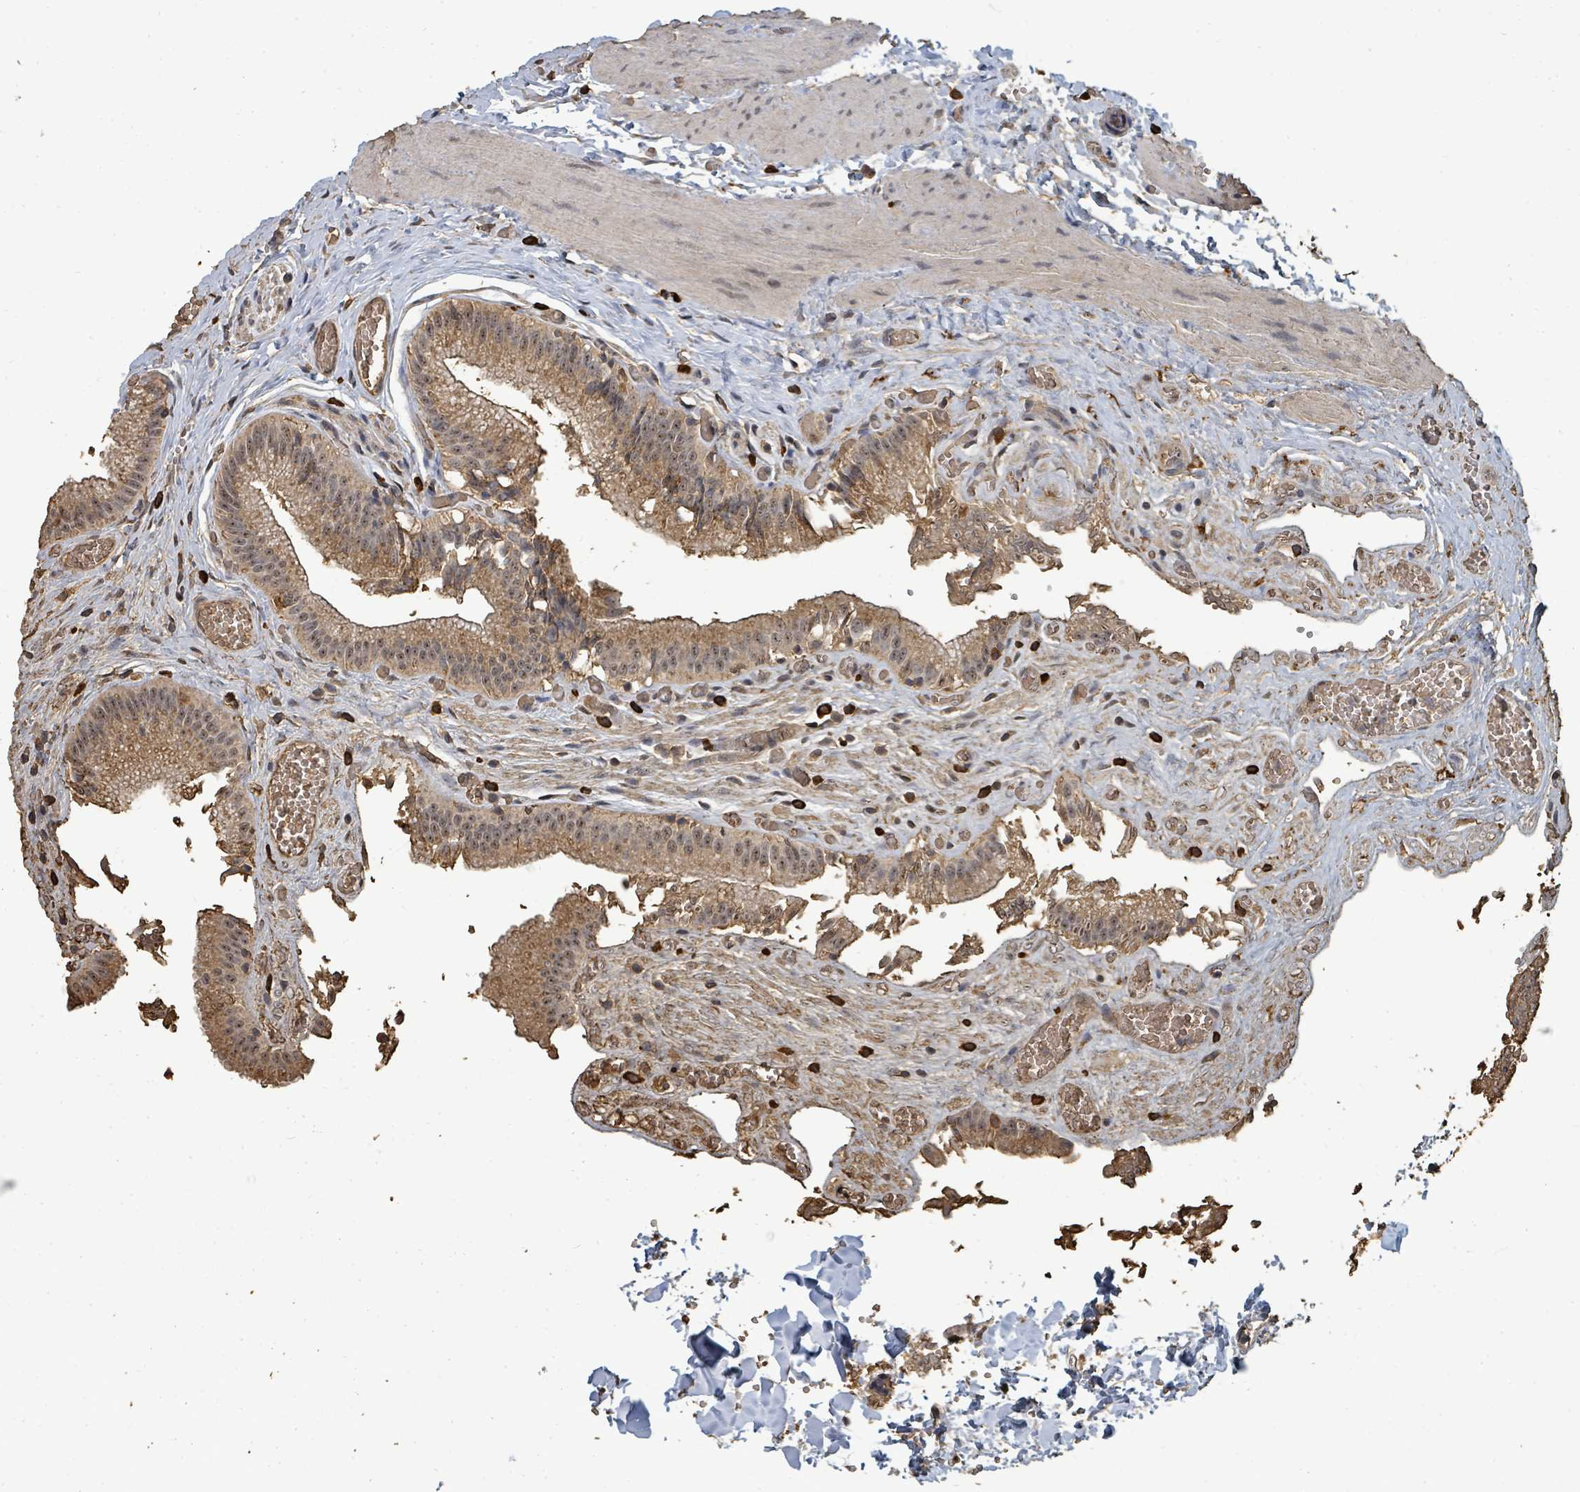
{"staining": {"intensity": "moderate", "quantity": ">75%", "location": "cytoplasmic/membranous,nuclear"}, "tissue": "gallbladder", "cell_type": "Glandular cells", "image_type": "normal", "snomed": [{"axis": "morphology", "description": "Normal tissue, NOS"}, {"axis": "topography", "description": "Gallbladder"}, {"axis": "topography", "description": "Peripheral nerve tissue"}], "caption": "Brown immunohistochemical staining in benign gallbladder exhibits moderate cytoplasmic/membranous,nuclear staining in approximately >75% of glandular cells. Nuclei are stained in blue.", "gene": "C6orf52", "patient": {"sex": "male", "age": 17}}